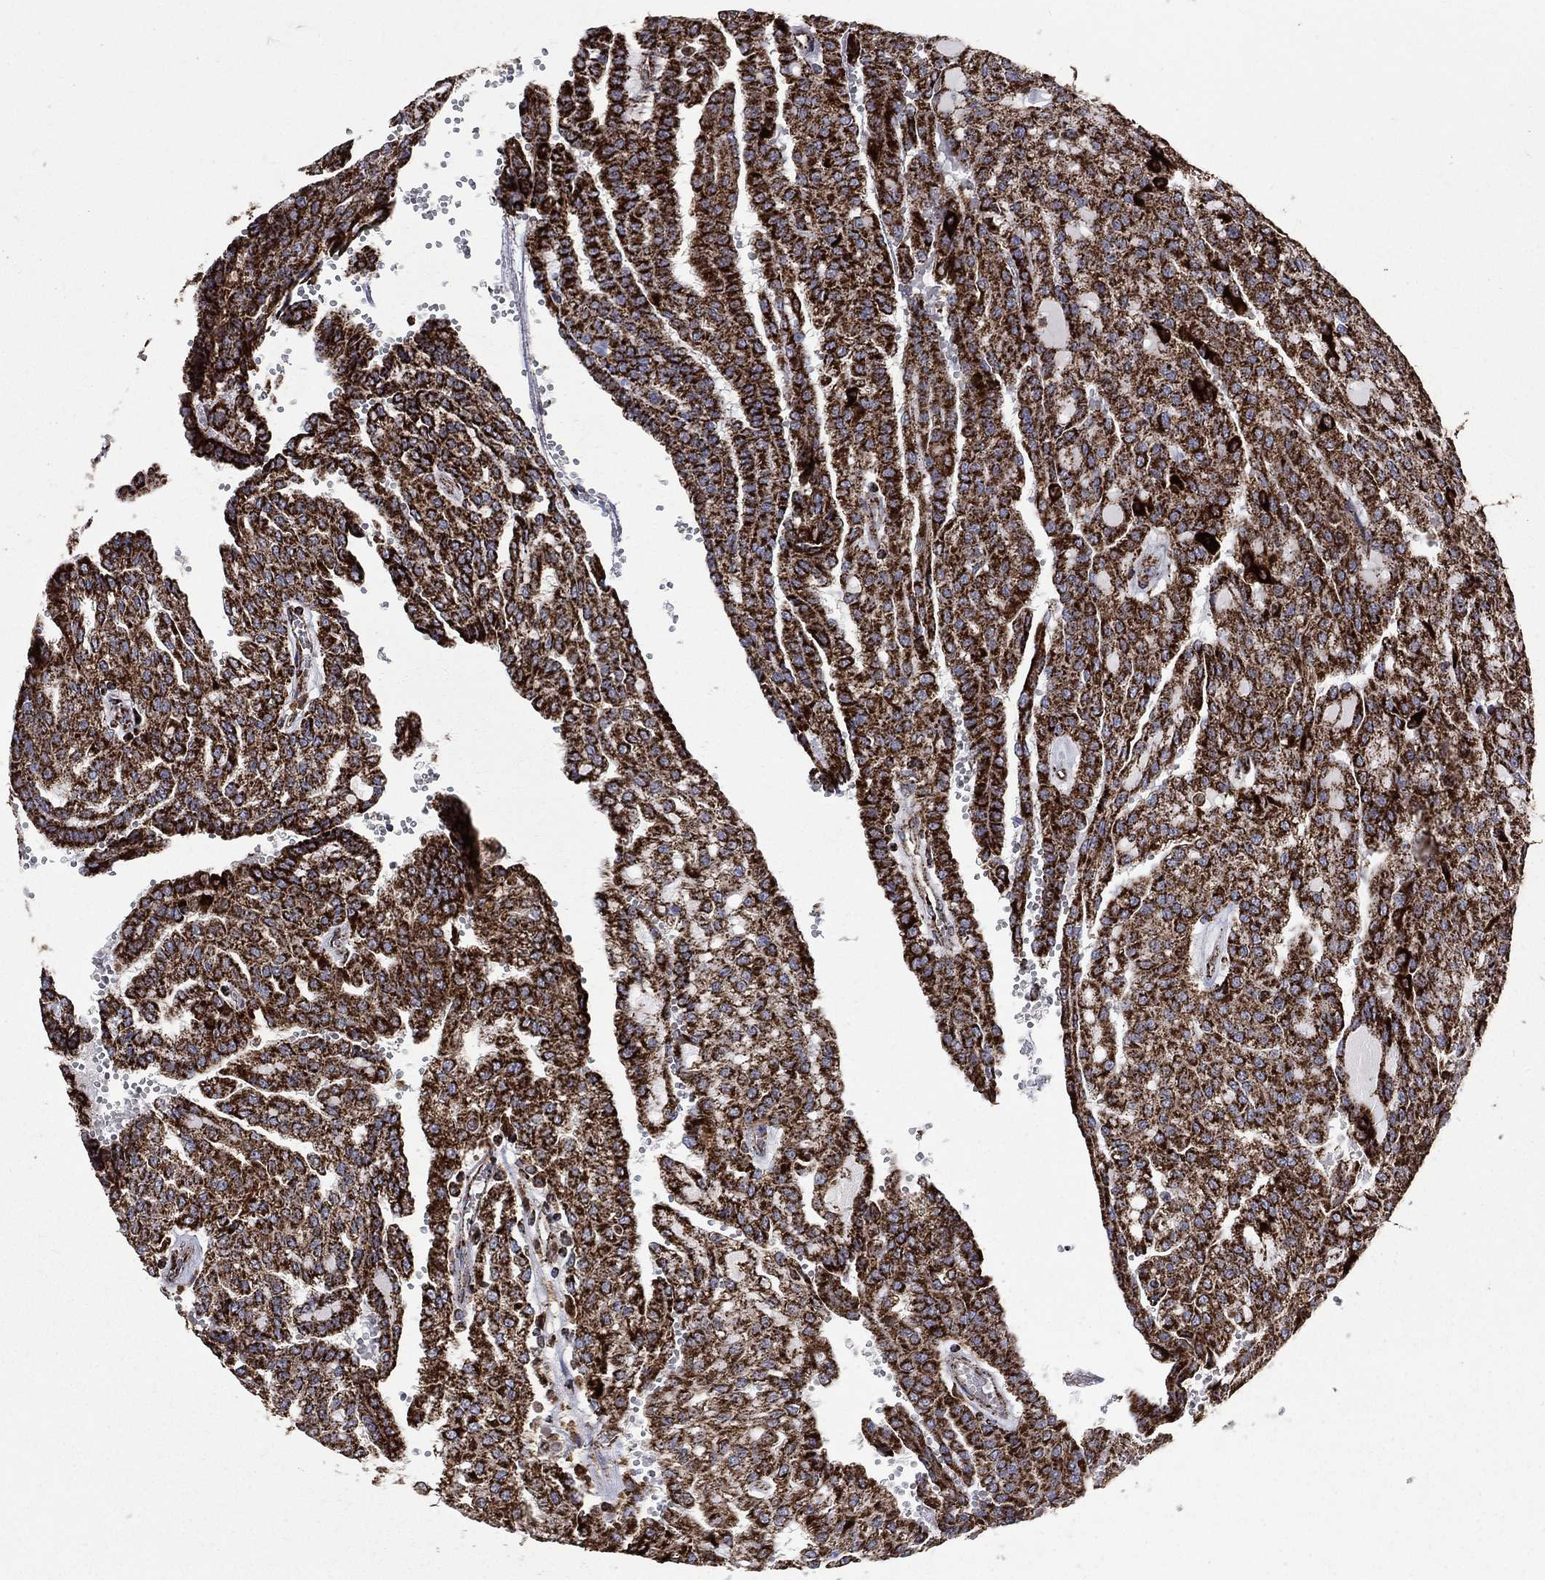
{"staining": {"intensity": "strong", "quantity": ">75%", "location": "cytoplasmic/membranous"}, "tissue": "renal cancer", "cell_type": "Tumor cells", "image_type": "cancer", "snomed": [{"axis": "morphology", "description": "Adenocarcinoma, NOS"}, {"axis": "topography", "description": "Kidney"}], "caption": "Protein expression analysis of adenocarcinoma (renal) displays strong cytoplasmic/membranous expression in approximately >75% of tumor cells.", "gene": "GOT2", "patient": {"sex": "male", "age": 63}}